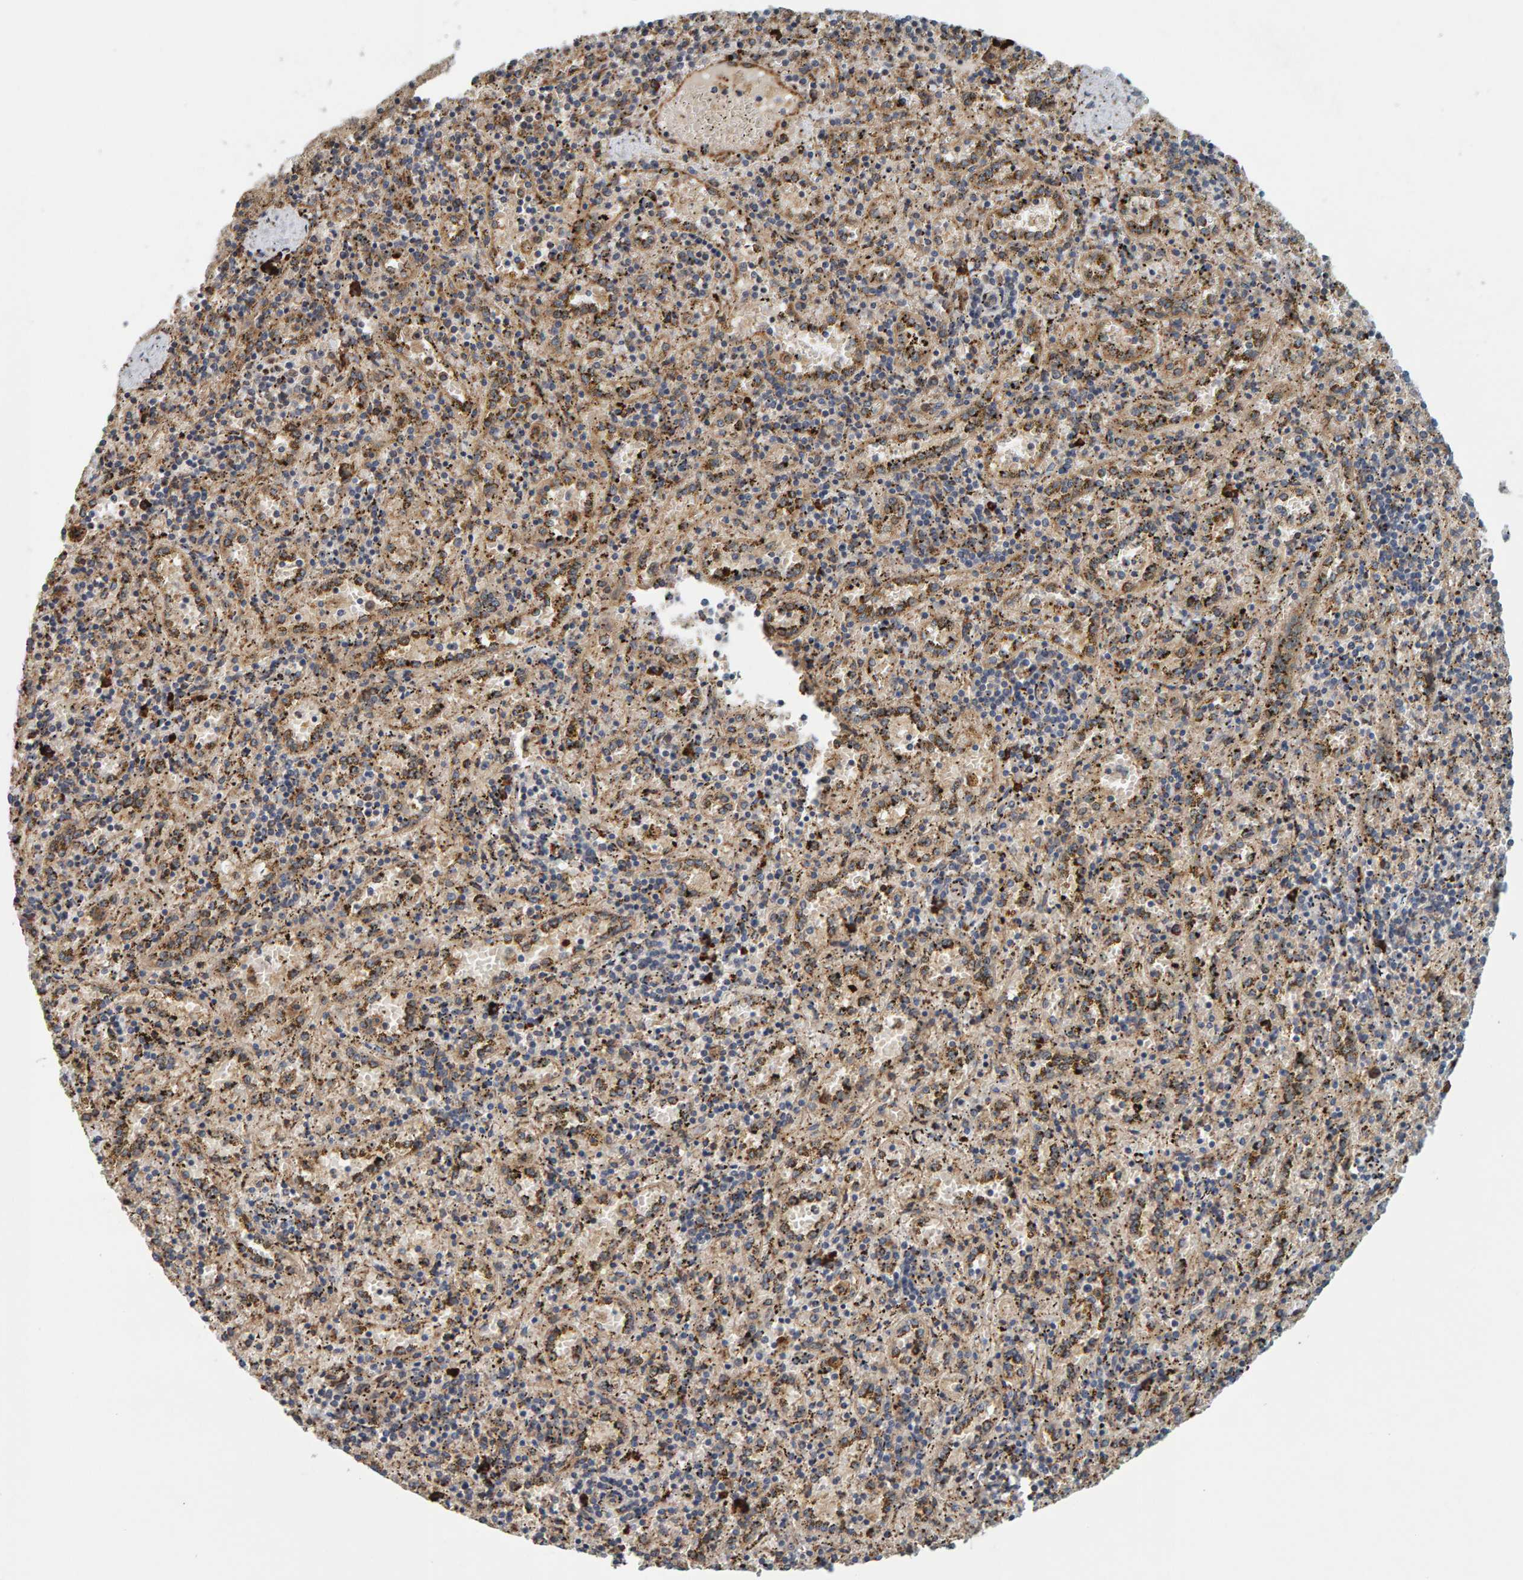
{"staining": {"intensity": "moderate", "quantity": "25%-75%", "location": "cytoplasmic/membranous"}, "tissue": "spleen", "cell_type": "Cells in red pulp", "image_type": "normal", "snomed": [{"axis": "morphology", "description": "Normal tissue, NOS"}, {"axis": "topography", "description": "Spleen"}], "caption": "Immunohistochemistry of normal spleen displays medium levels of moderate cytoplasmic/membranous positivity in approximately 25%-75% of cells in red pulp.", "gene": "BAIAP2", "patient": {"sex": "male", "age": 11}}